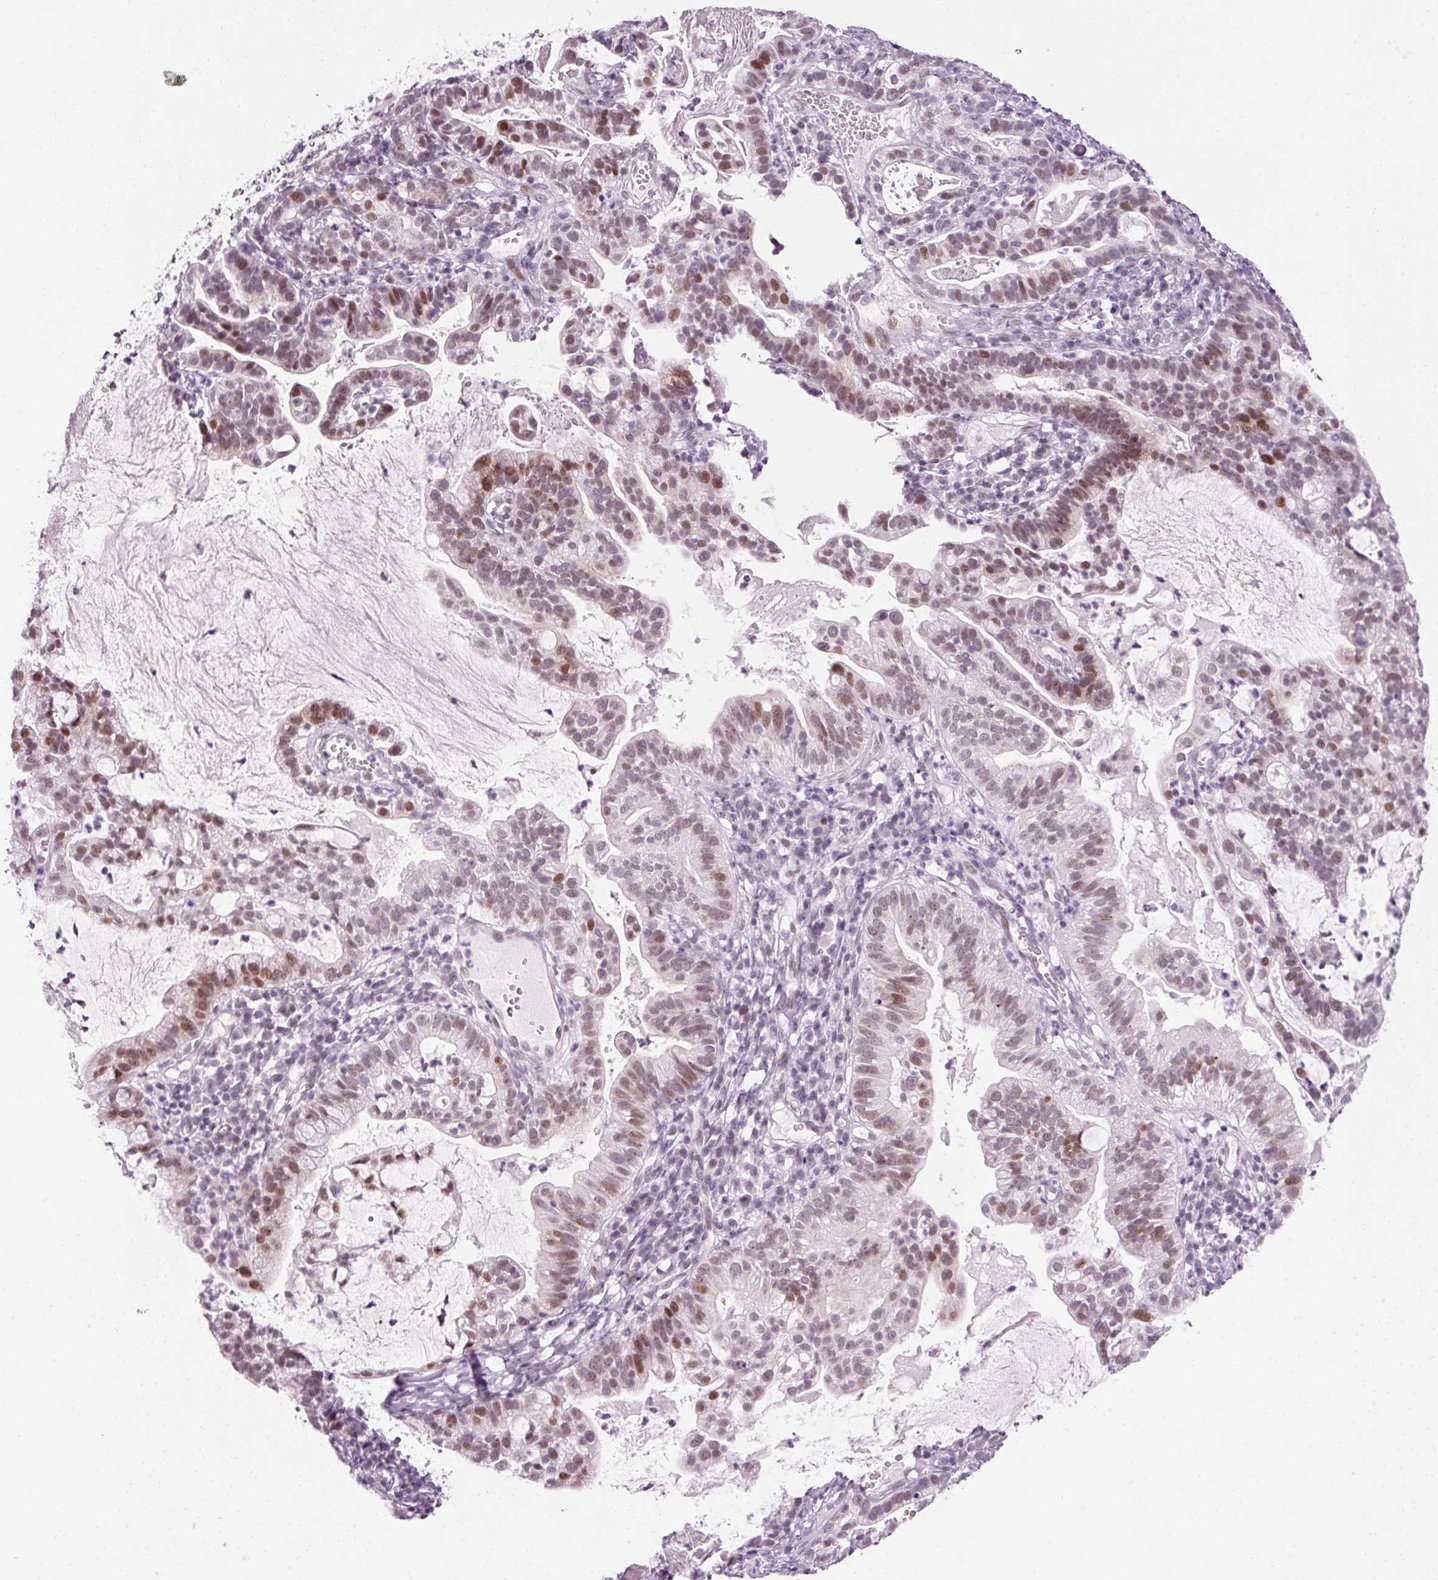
{"staining": {"intensity": "moderate", "quantity": ">75%", "location": "nuclear"}, "tissue": "cervical cancer", "cell_type": "Tumor cells", "image_type": "cancer", "snomed": [{"axis": "morphology", "description": "Adenocarcinoma, NOS"}, {"axis": "topography", "description": "Cervix"}], "caption": "Immunohistochemical staining of human cervical cancer displays medium levels of moderate nuclear protein staining in about >75% of tumor cells. The staining is performed using DAB brown chromogen to label protein expression. The nuclei are counter-stained blue using hematoxylin.", "gene": "ANKRD20A1", "patient": {"sex": "female", "age": 41}}